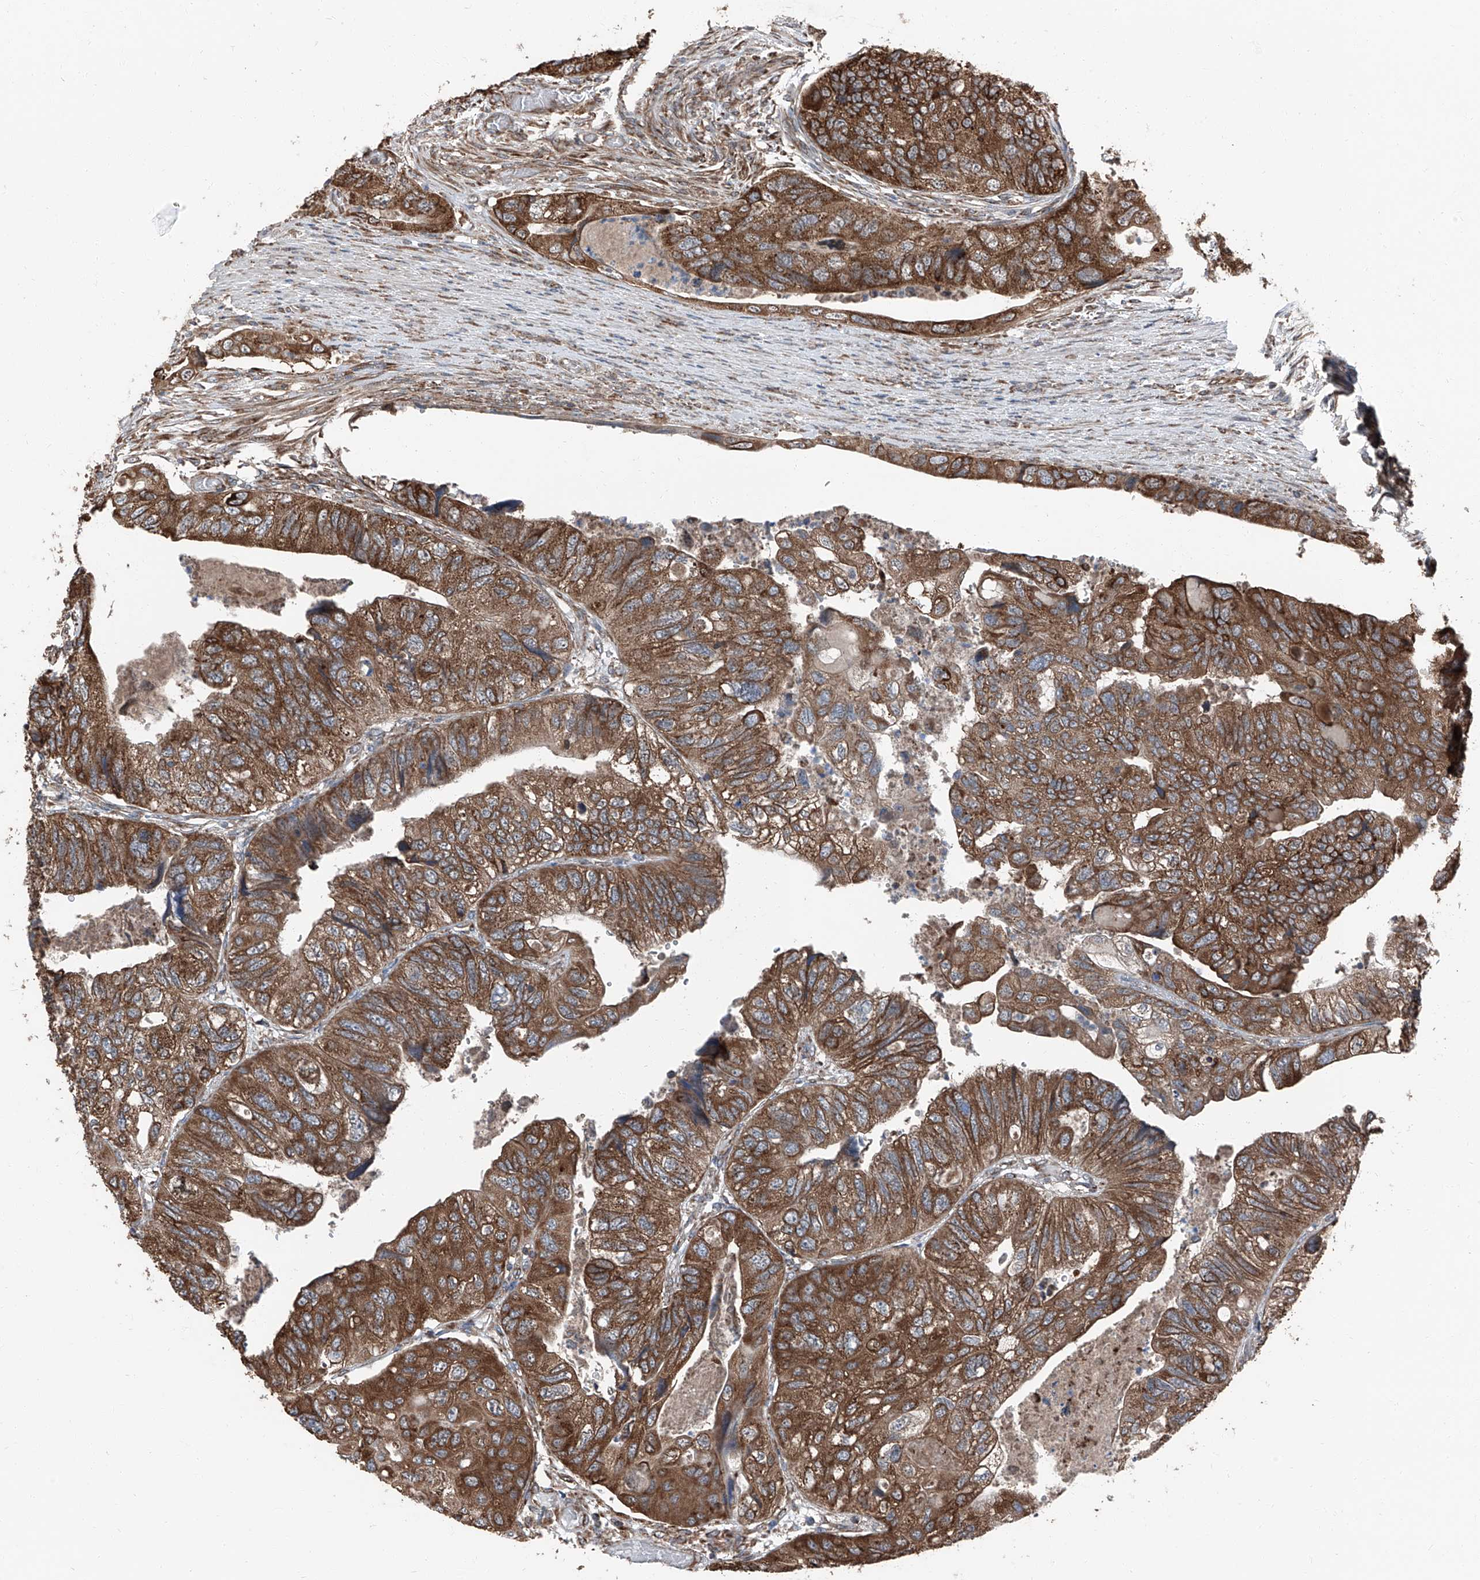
{"staining": {"intensity": "strong", "quantity": ">75%", "location": "cytoplasmic/membranous"}, "tissue": "colorectal cancer", "cell_type": "Tumor cells", "image_type": "cancer", "snomed": [{"axis": "morphology", "description": "Adenocarcinoma, NOS"}, {"axis": "topography", "description": "Rectum"}], "caption": "The micrograph displays staining of colorectal cancer (adenocarcinoma), revealing strong cytoplasmic/membranous protein positivity (brown color) within tumor cells. Immunohistochemistry (ihc) stains the protein of interest in brown and the nuclei are stained blue.", "gene": "LIMK1", "patient": {"sex": "male", "age": 63}}